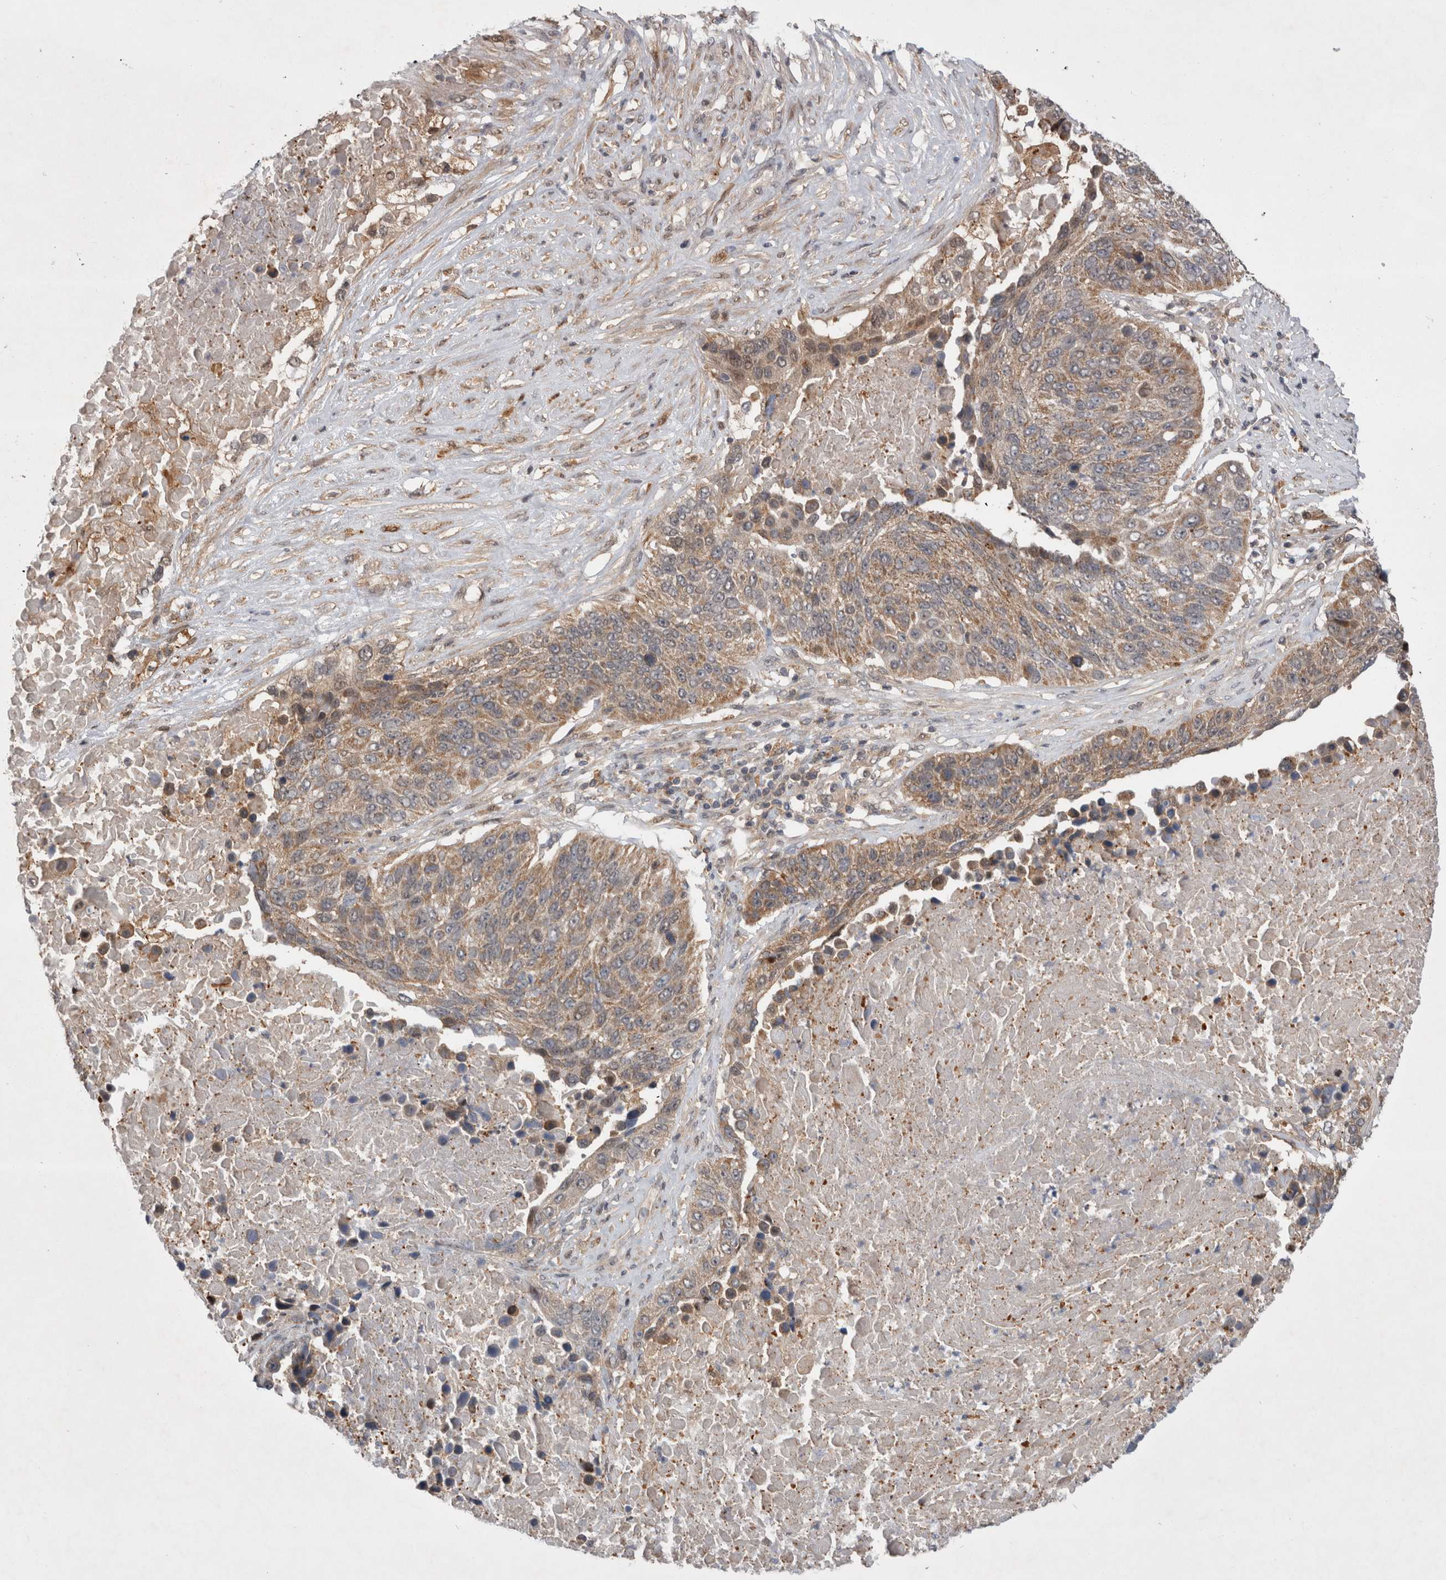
{"staining": {"intensity": "weak", "quantity": ">75%", "location": "cytoplasmic/membranous"}, "tissue": "lung cancer", "cell_type": "Tumor cells", "image_type": "cancer", "snomed": [{"axis": "morphology", "description": "Squamous cell carcinoma, NOS"}, {"axis": "topography", "description": "Lung"}], "caption": "Approximately >75% of tumor cells in lung cancer (squamous cell carcinoma) demonstrate weak cytoplasmic/membranous protein expression as visualized by brown immunohistochemical staining.", "gene": "MRPL37", "patient": {"sex": "male", "age": 66}}